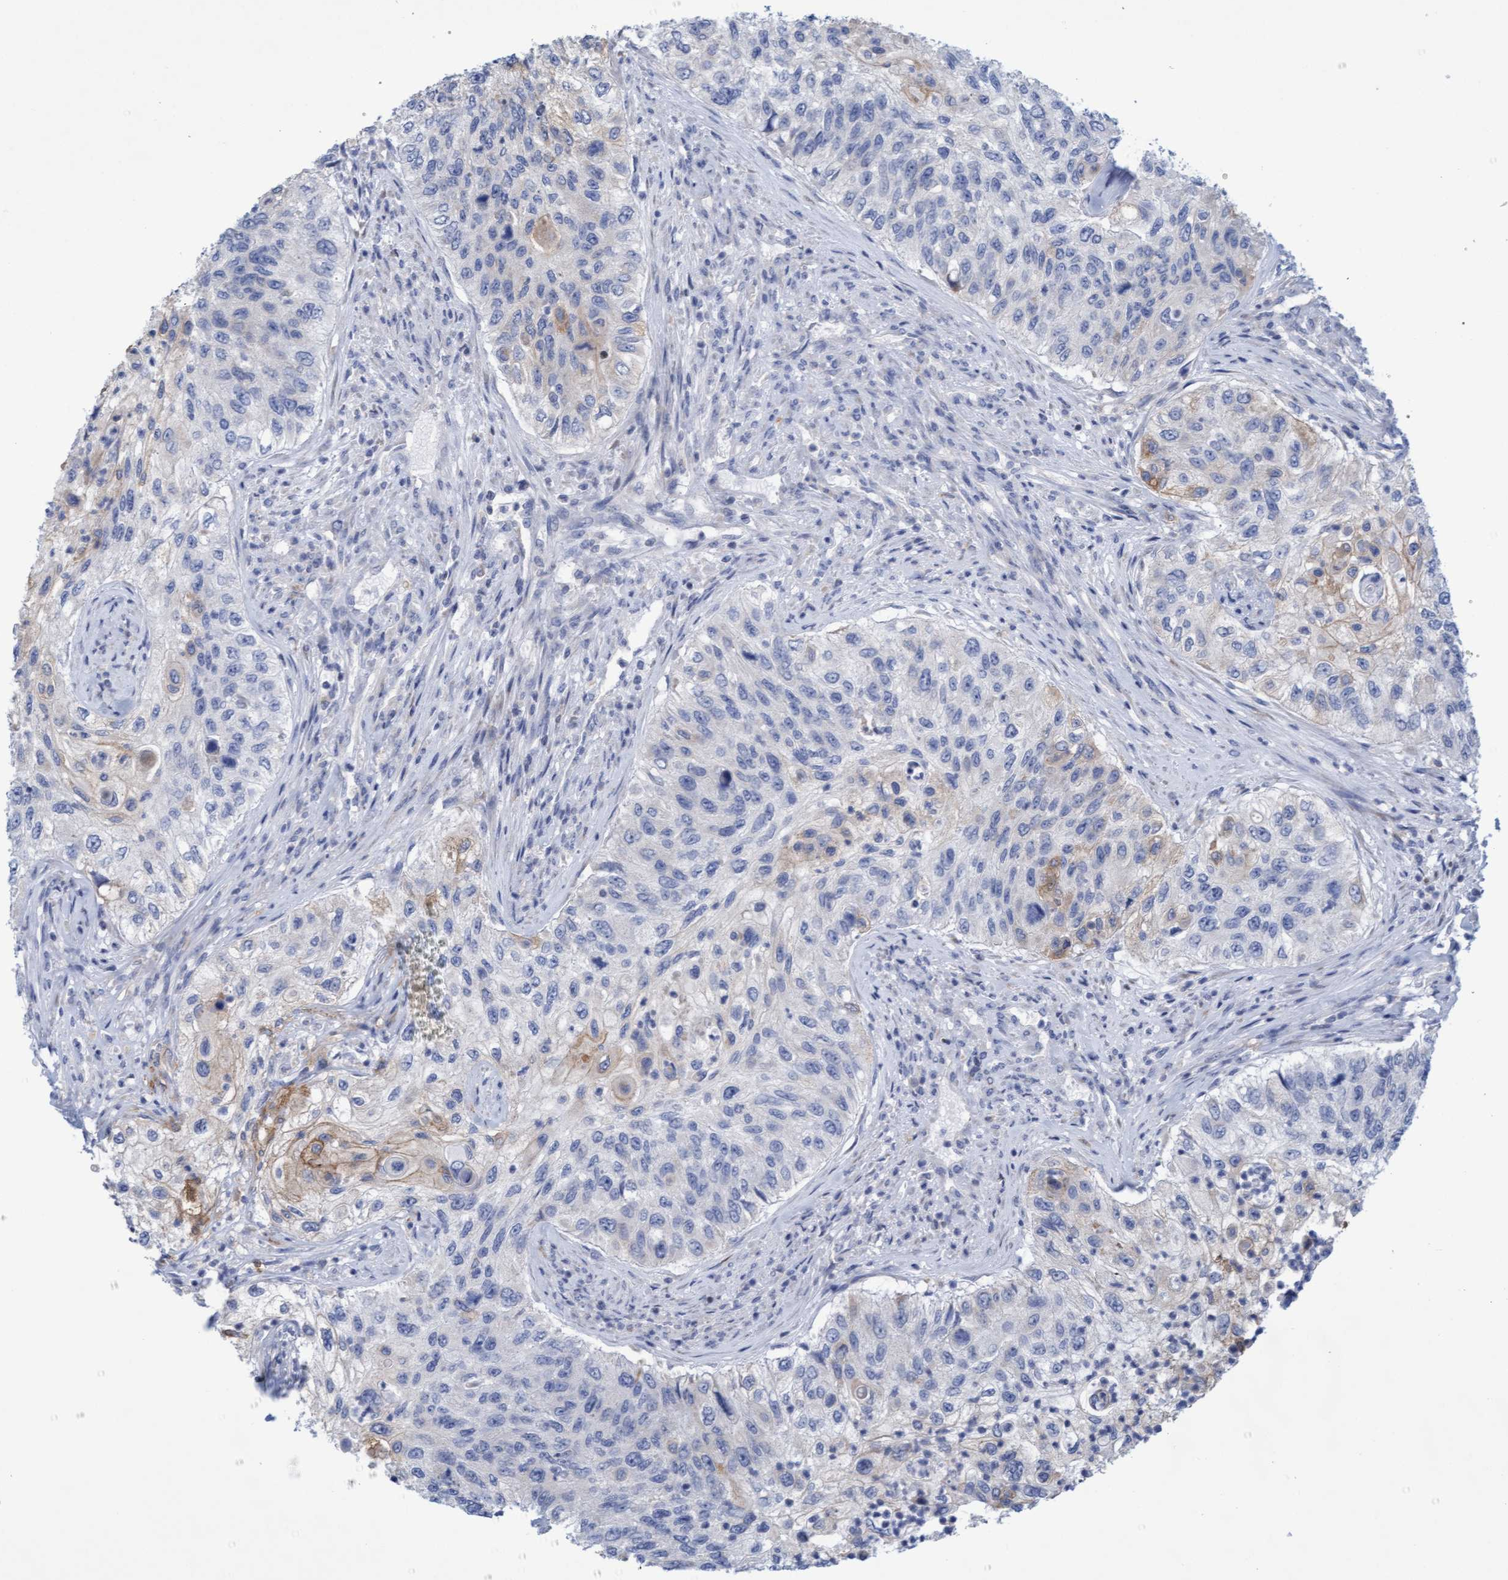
{"staining": {"intensity": "weak", "quantity": "<25%", "location": "cytoplasmic/membranous"}, "tissue": "urothelial cancer", "cell_type": "Tumor cells", "image_type": "cancer", "snomed": [{"axis": "morphology", "description": "Urothelial carcinoma, High grade"}, {"axis": "topography", "description": "Urinary bladder"}], "caption": "Micrograph shows no protein positivity in tumor cells of urothelial cancer tissue. (IHC, brightfield microscopy, high magnification).", "gene": "SLC28A3", "patient": {"sex": "female", "age": 60}}